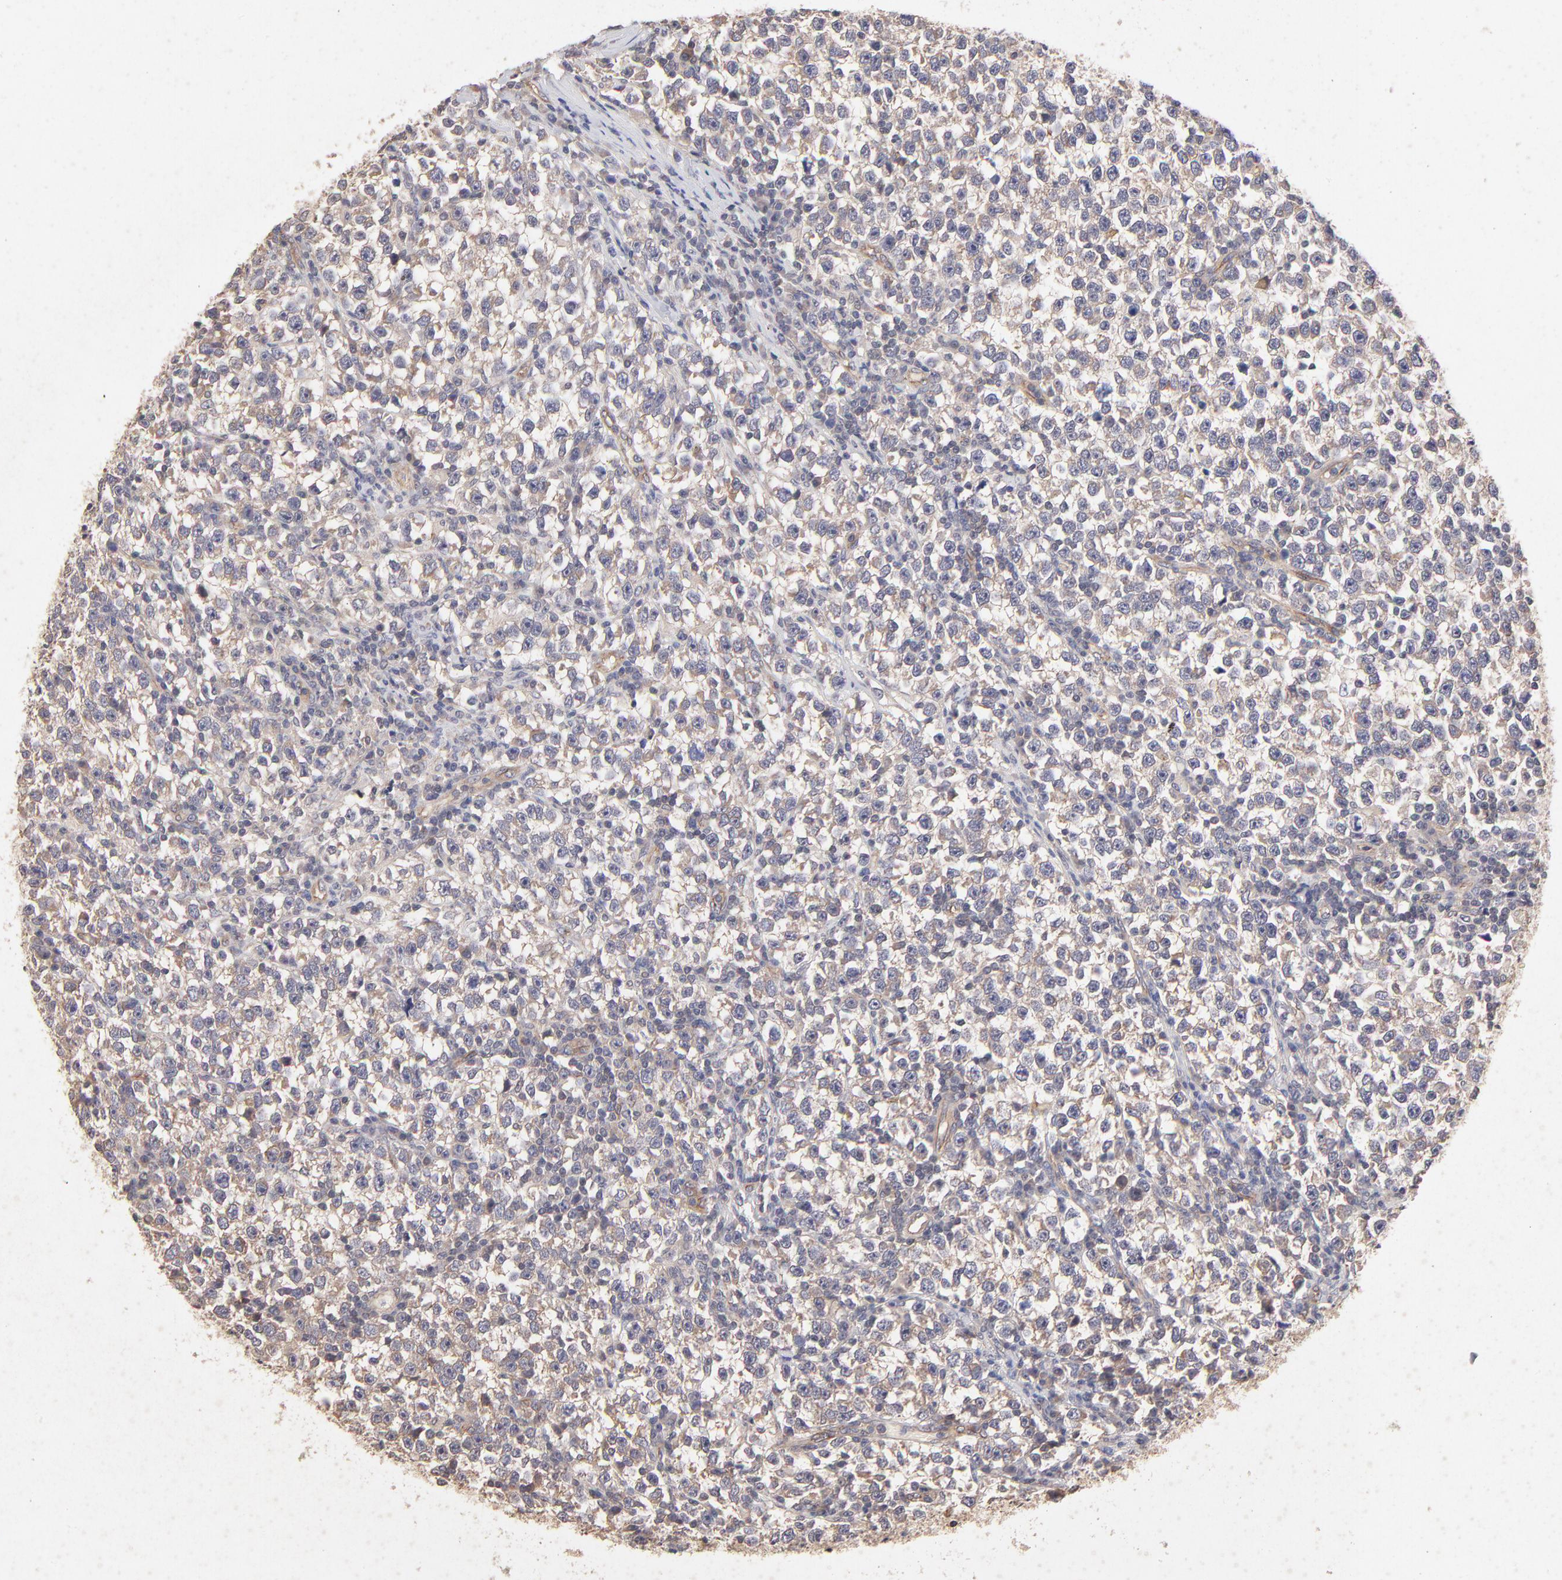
{"staining": {"intensity": "moderate", "quantity": ">75%", "location": "cytoplasmic/membranous"}, "tissue": "testis cancer", "cell_type": "Tumor cells", "image_type": "cancer", "snomed": [{"axis": "morphology", "description": "Seminoma, NOS"}, {"axis": "topography", "description": "Testis"}], "caption": "Seminoma (testis) stained with a brown dye exhibits moderate cytoplasmic/membranous positive staining in approximately >75% of tumor cells.", "gene": "STAP2", "patient": {"sex": "male", "age": 43}}